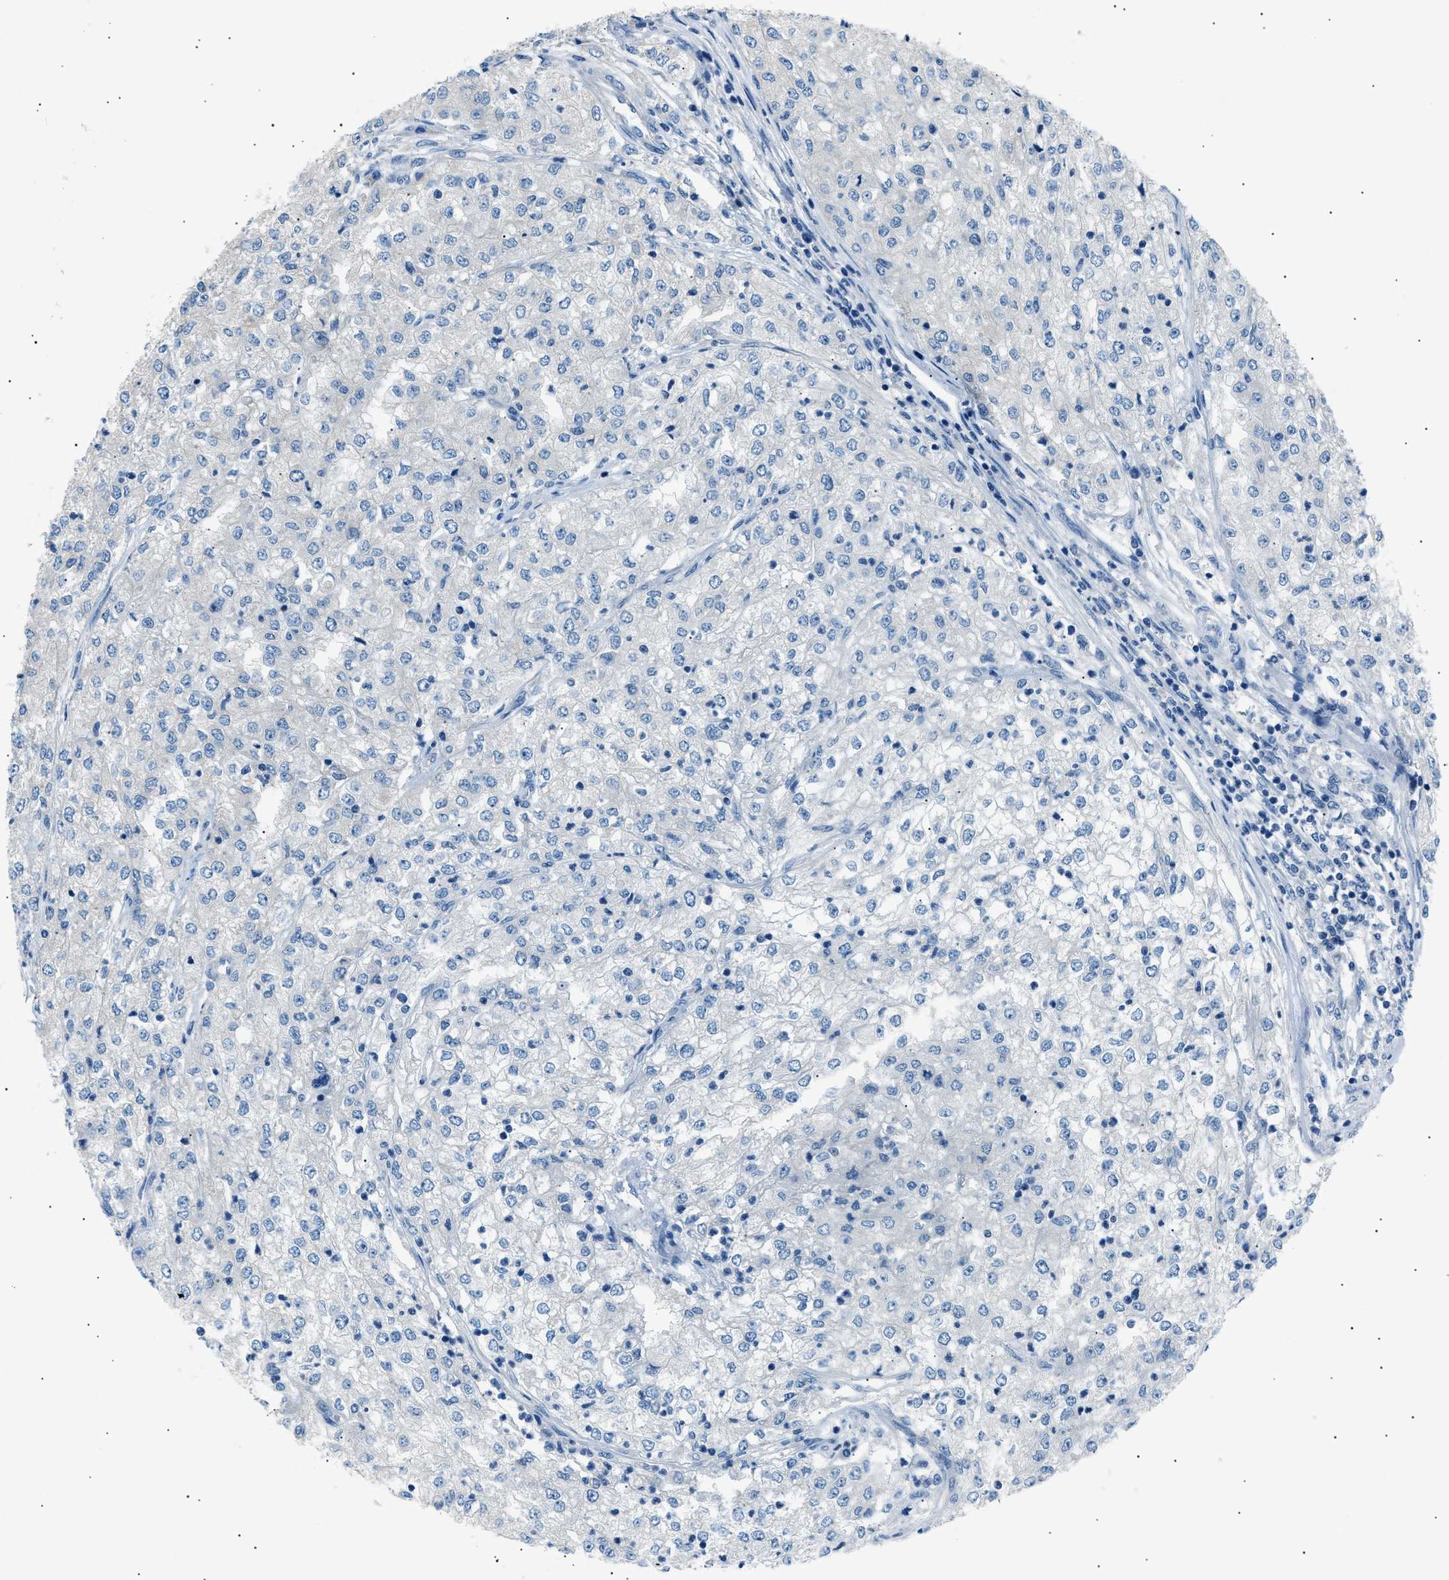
{"staining": {"intensity": "negative", "quantity": "none", "location": "none"}, "tissue": "renal cancer", "cell_type": "Tumor cells", "image_type": "cancer", "snomed": [{"axis": "morphology", "description": "Adenocarcinoma, NOS"}, {"axis": "topography", "description": "Kidney"}], "caption": "IHC of renal adenocarcinoma displays no positivity in tumor cells.", "gene": "LRRC37B", "patient": {"sex": "female", "age": 54}}